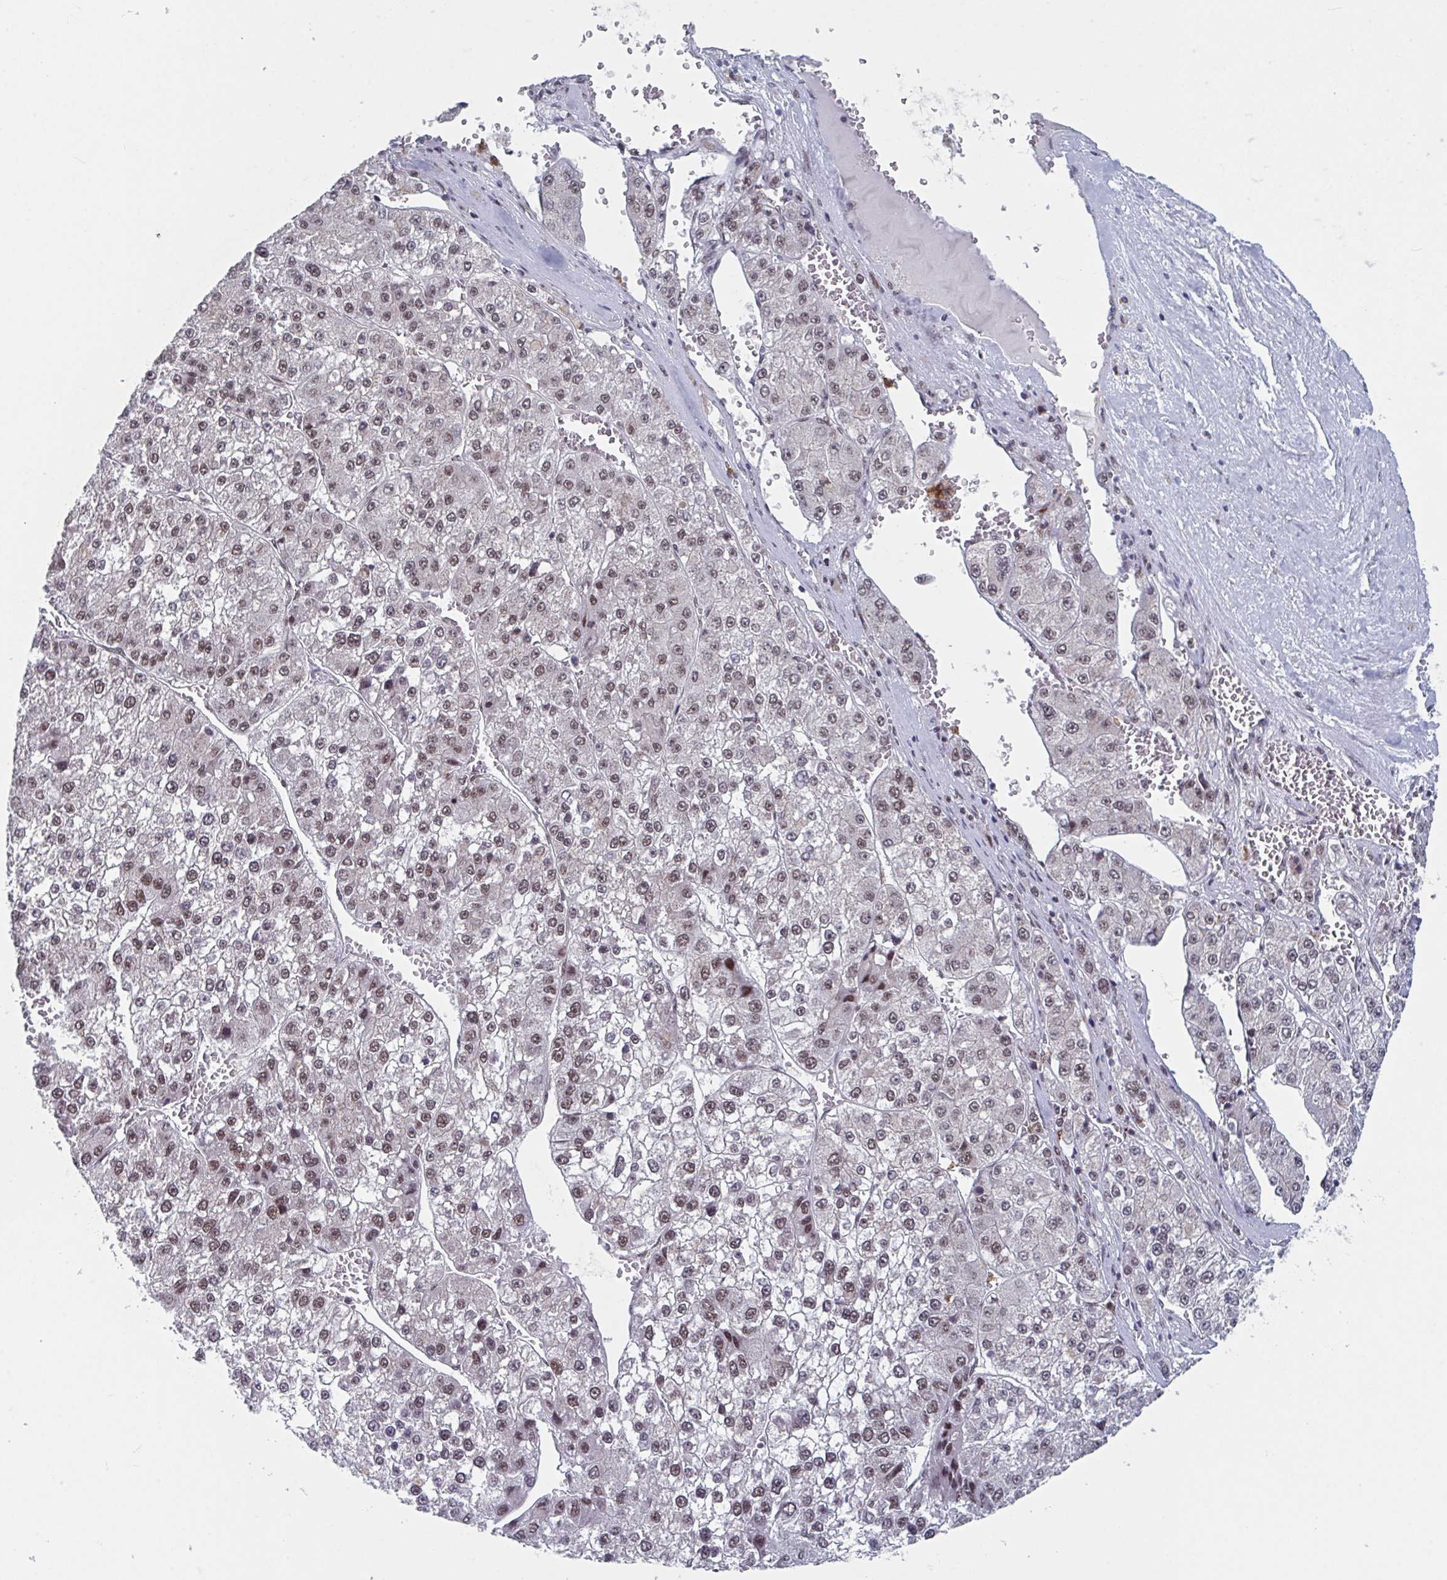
{"staining": {"intensity": "moderate", "quantity": ">75%", "location": "nuclear"}, "tissue": "liver cancer", "cell_type": "Tumor cells", "image_type": "cancer", "snomed": [{"axis": "morphology", "description": "Carcinoma, Hepatocellular, NOS"}, {"axis": "topography", "description": "Liver"}], "caption": "Immunohistochemical staining of liver cancer (hepatocellular carcinoma) exhibits moderate nuclear protein positivity in about >75% of tumor cells. (DAB (3,3'-diaminobenzidine) IHC with brightfield microscopy, high magnification).", "gene": "RNF212", "patient": {"sex": "female", "age": 73}}